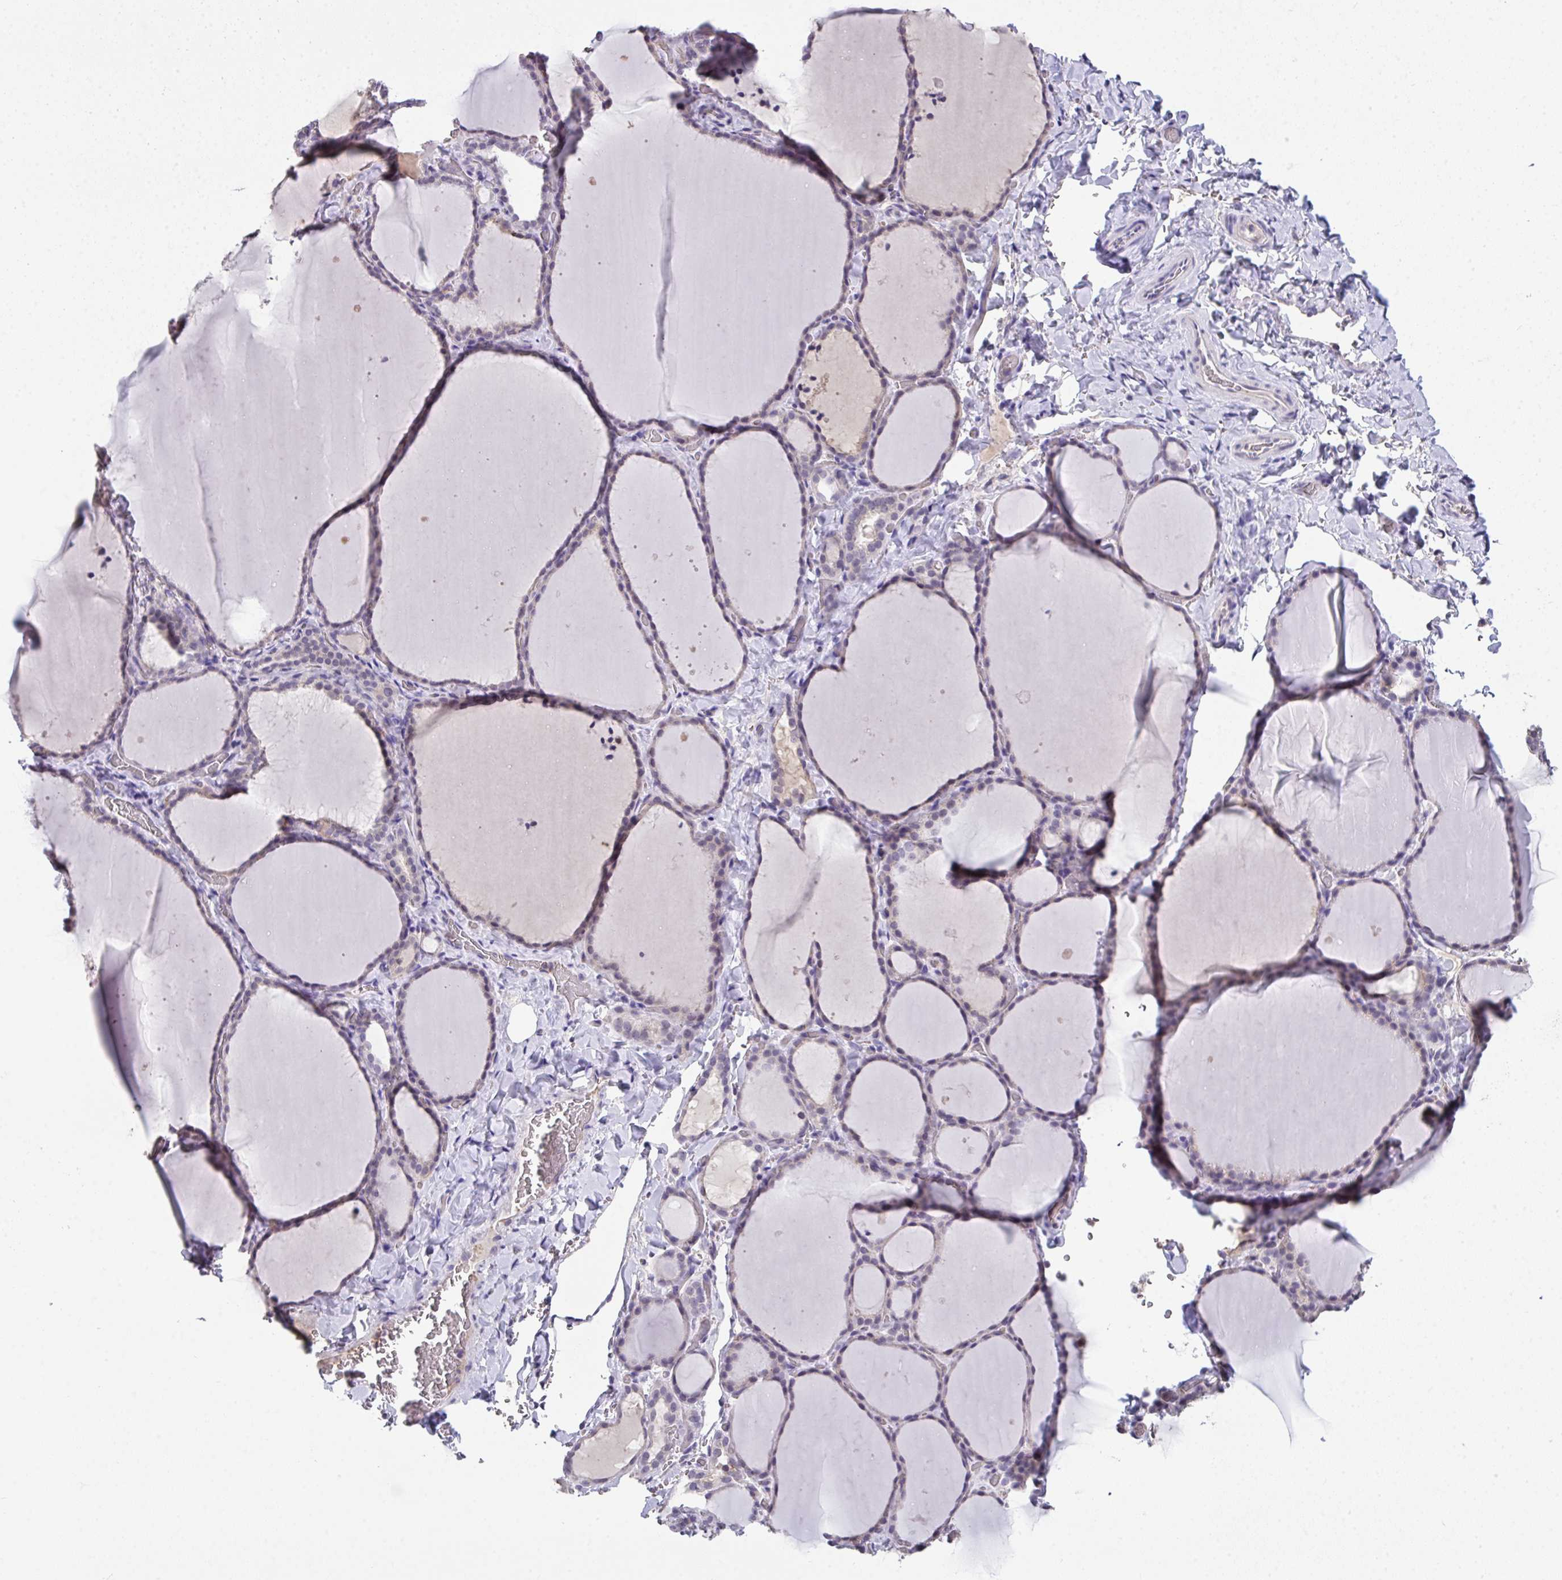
{"staining": {"intensity": "weak", "quantity": "<25%", "location": "cytoplasmic/membranous"}, "tissue": "thyroid gland", "cell_type": "Glandular cells", "image_type": "normal", "snomed": [{"axis": "morphology", "description": "Normal tissue, NOS"}, {"axis": "topography", "description": "Thyroid gland"}], "caption": "Protein analysis of unremarkable thyroid gland exhibits no significant positivity in glandular cells.", "gene": "GLTPD2", "patient": {"sex": "female", "age": 22}}